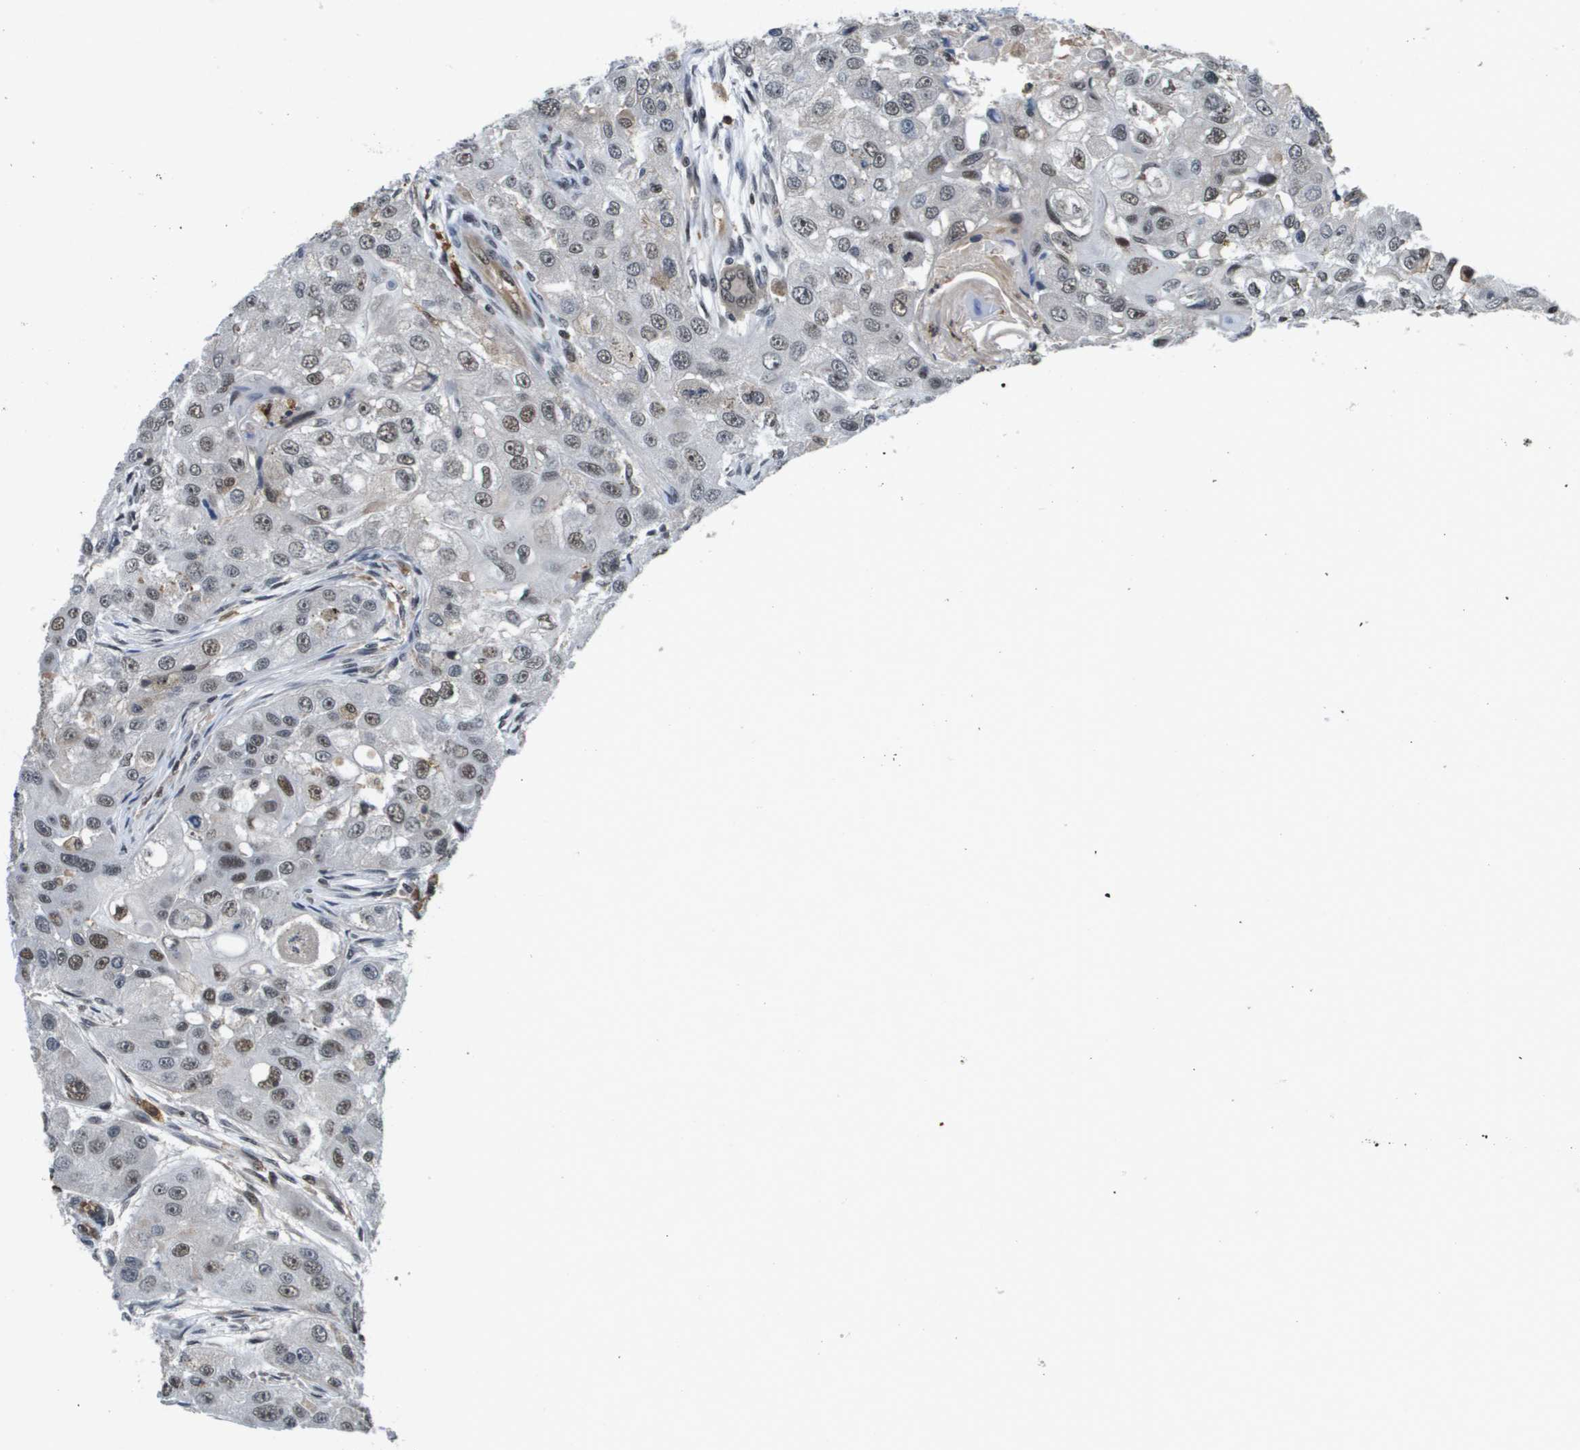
{"staining": {"intensity": "weak", "quantity": ">75%", "location": "nuclear"}, "tissue": "head and neck cancer", "cell_type": "Tumor cells", "image_type": "cancer", "snomed": [{"axis": "morphology", "description": "Normal tissue, NOS"}, {"axis": "morphology", "description": "Squamous cell carcinoma, NOS"}, {"axis": "topography", "description": "Skeletal muscle"}, {"axis": "topography", "description": "Head-Neck"}], "caption": "Human head and neck squamous cell carcinoma stained with a protein marker exhibits weak staining in tumor cells.", "gene": "EP400", "patient": {"sex": "male", "age": 51}}